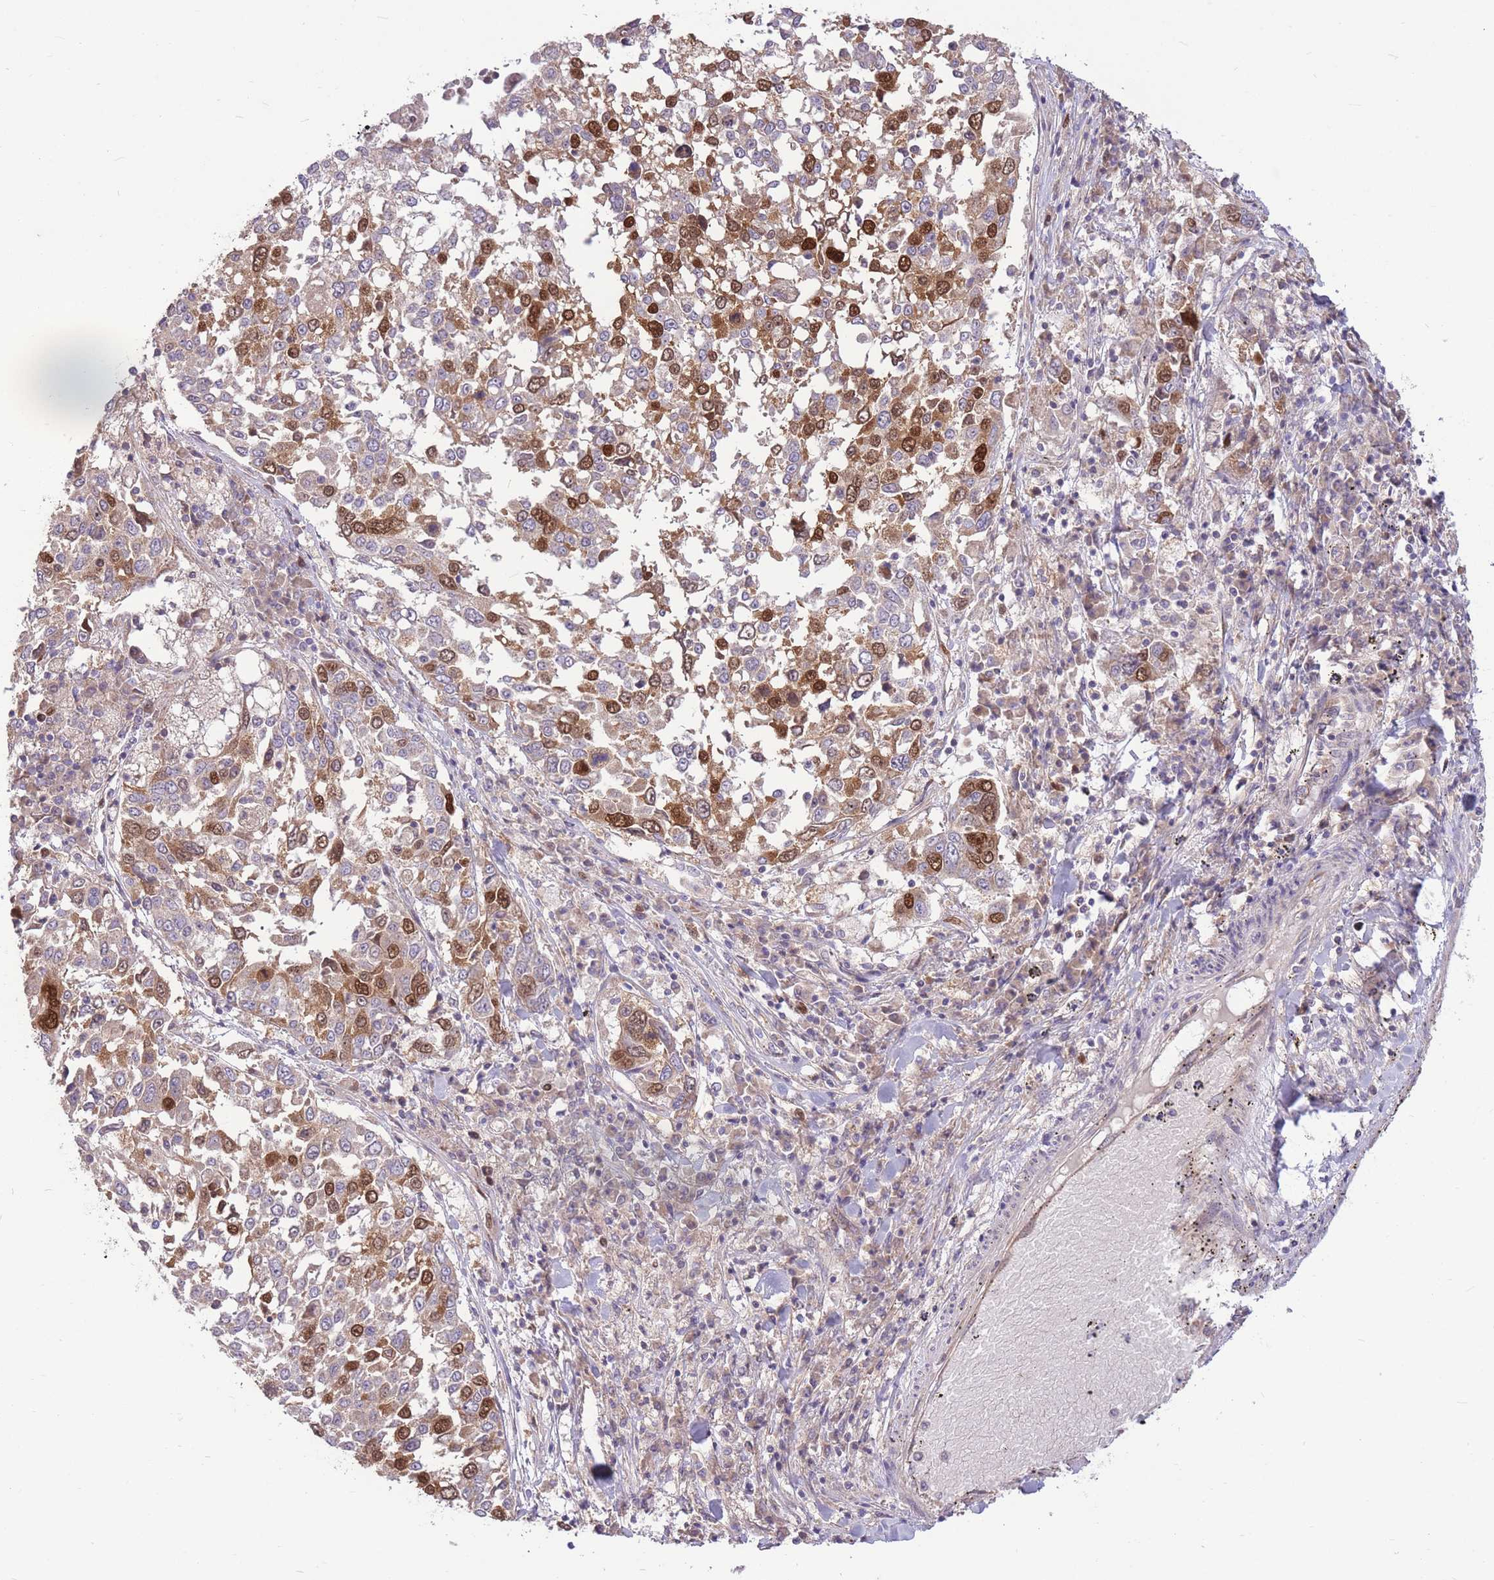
{"staining": {"intensity": "strong", "quantity": "25%-75%", "location": "cytoplasmic/membranous,nuclear"}, "tissue": "lung cancer", "cell_type": "Tumor cells", "image_type": "cancer", "snomed": [{"axis": "morphology", "description": "Squamous cell carcinoma, NOS"}, {"axis": "topography", "description": "Lung"}], "caption": "The image shows a brown stain indicating the presence of a protein in the cytoplasmic/membranous and nuclear of tumor cells in lung cancer. The staining was performed using DAB to visualize the protein expression in brown, while the nuclei were stained in blue with hematoxylin (Magnification: 20x).", "gene": "GMNN", "patient": {"sex": "male", "age": 65}}